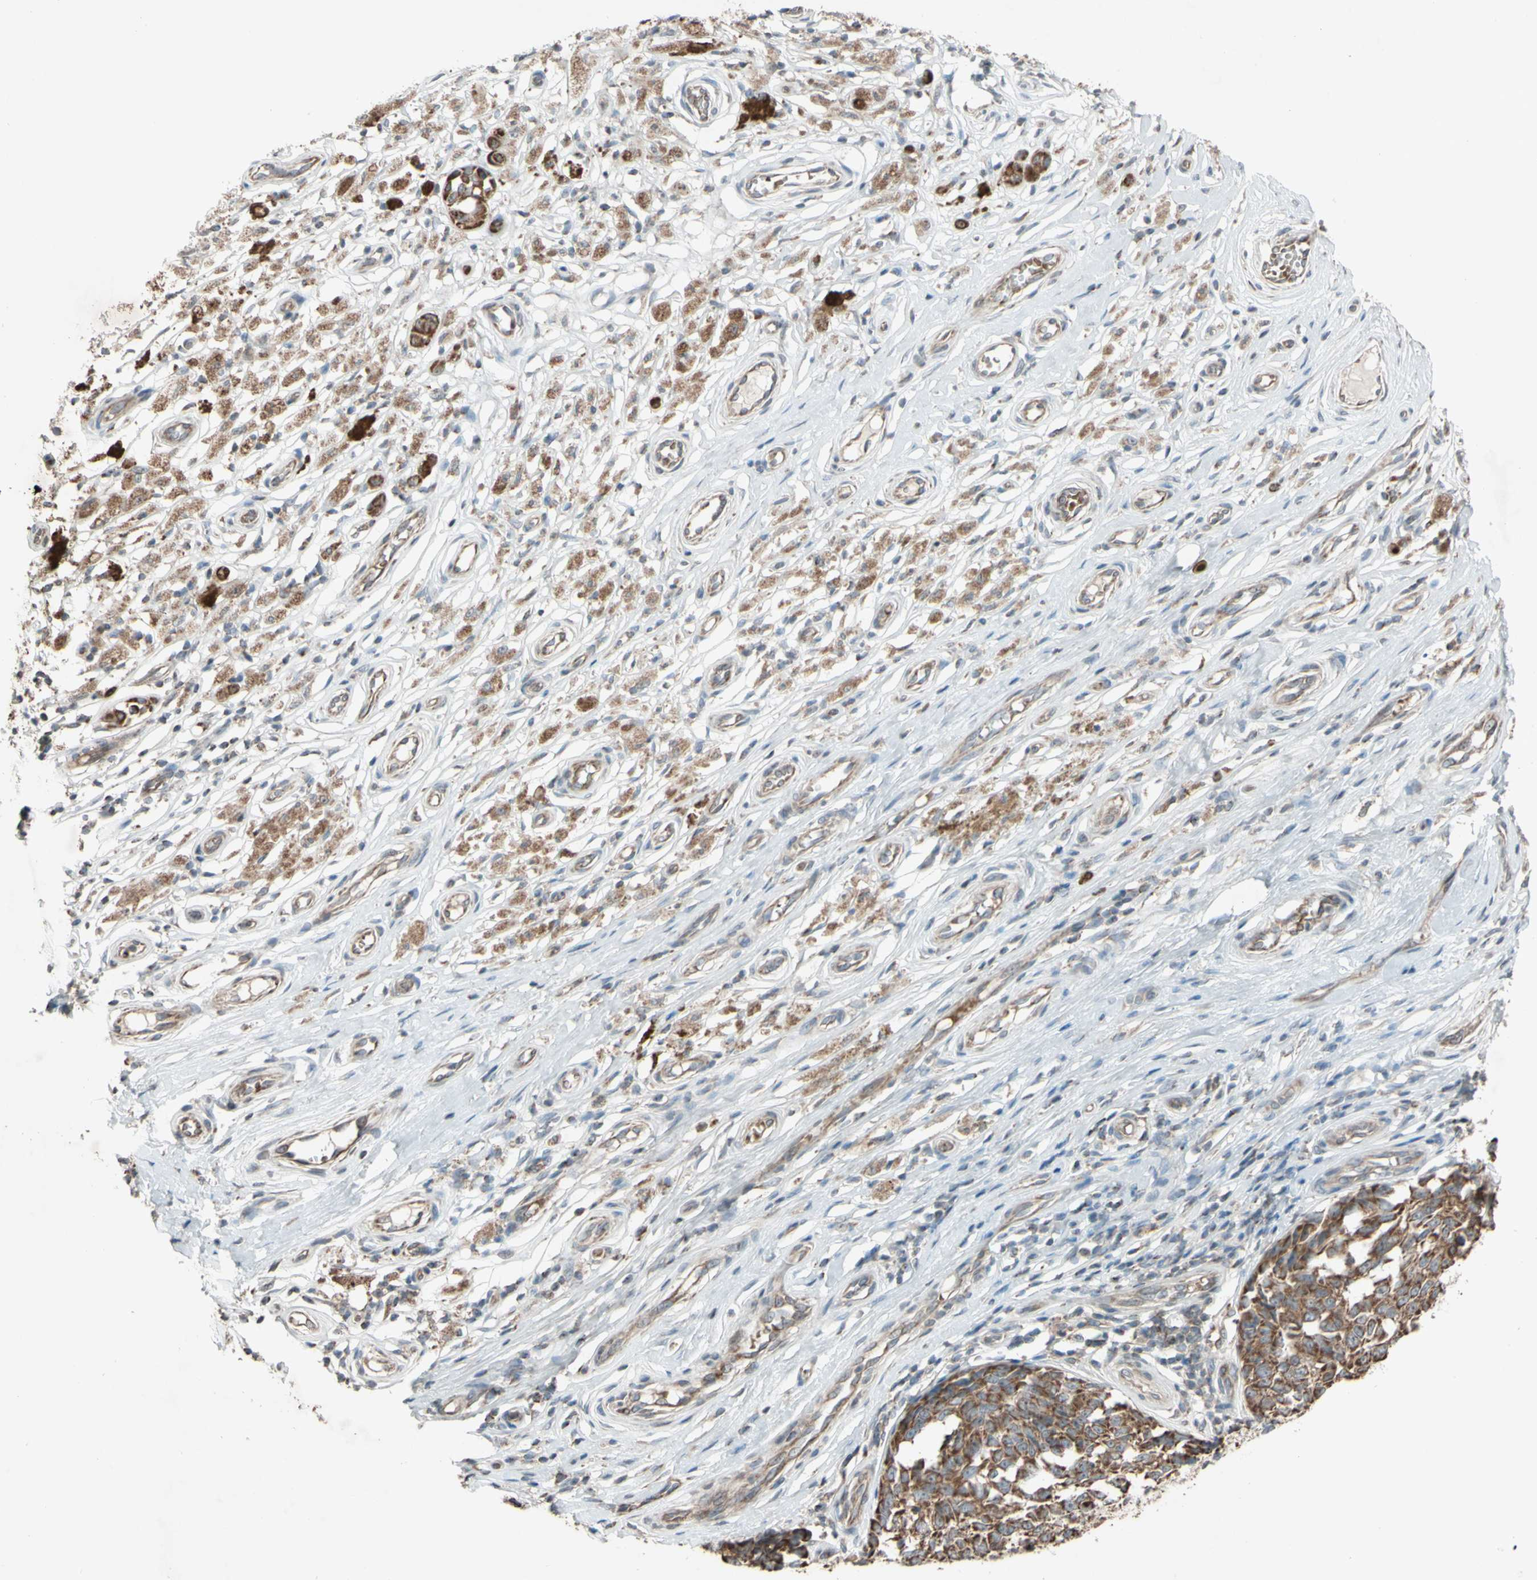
{"staining": {"intensity": "moderate", "quantity": ">75%", "location": "cytoplasmic/membranous"}, "tissue": "melanoma", "cell_type": "Tumor cells", "image_type": "cancer", "snomed": [{"axis": "morphology", "description": "Malignant melanoma, NOS"}, {"axis": "topography", "description": "Skin"}], "caption": "Malignant melanoma stained for a protein exhibits moderate cytoplasmic/membranous positivity in tumor cells.", "gene": "ACOT8", "patient": {"sex": "female", "age": 64}}